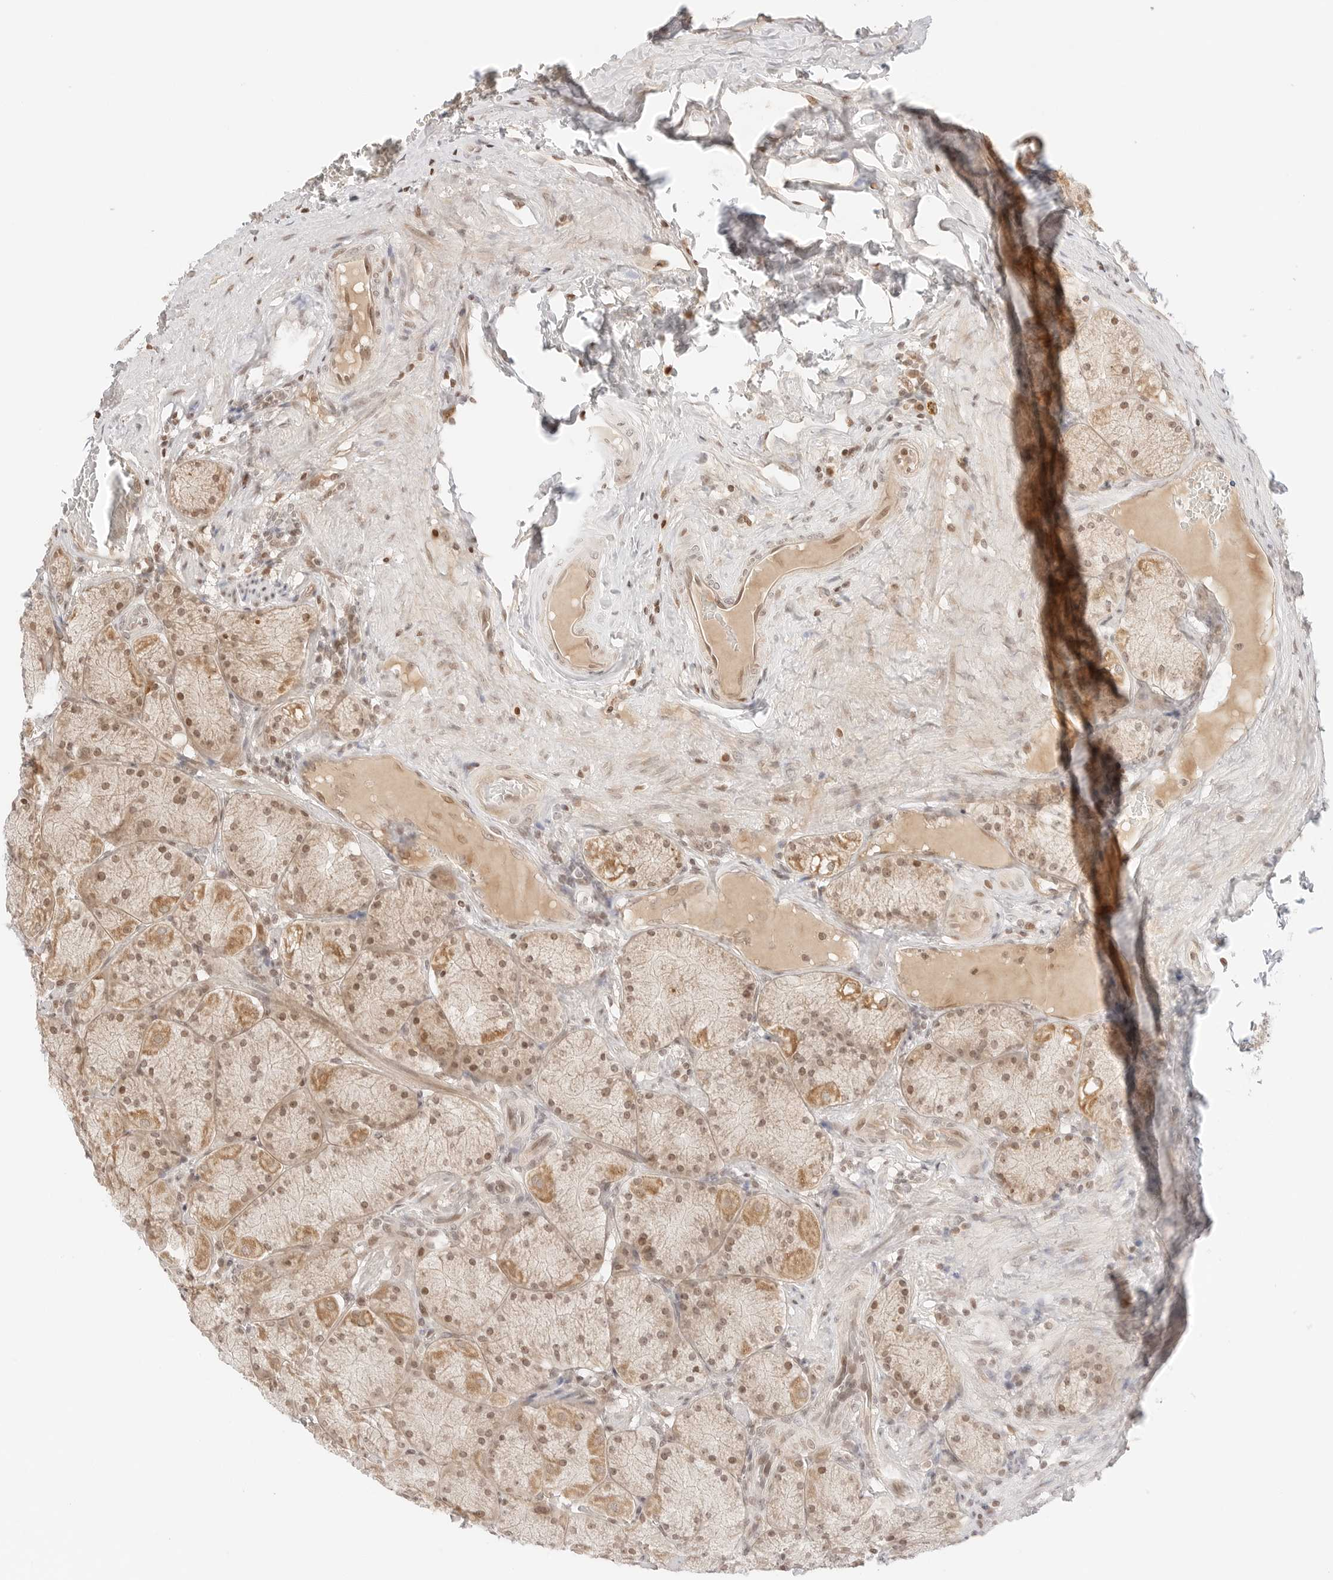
{"staining": {"intensity": "moderate", "quantity": ">75%", "location": "cytoplasmic/membranous,nuclear"}, "tissue": "stomach", "cell_type": "Glandular cells", "image_type": "normal", "snomed": [{"axis": "morphology", "description": "Normal tissue, NOS"}, {"axis": "topography", "description": "Stomach, upper"}], "caption": "Benign stomach reveals moderate cytoplasmic/membranous,nuclear staining in about >75% of glandular cells.", "gene": "RPS6KL1", "patient": {"sex": "female", "age": 56}}